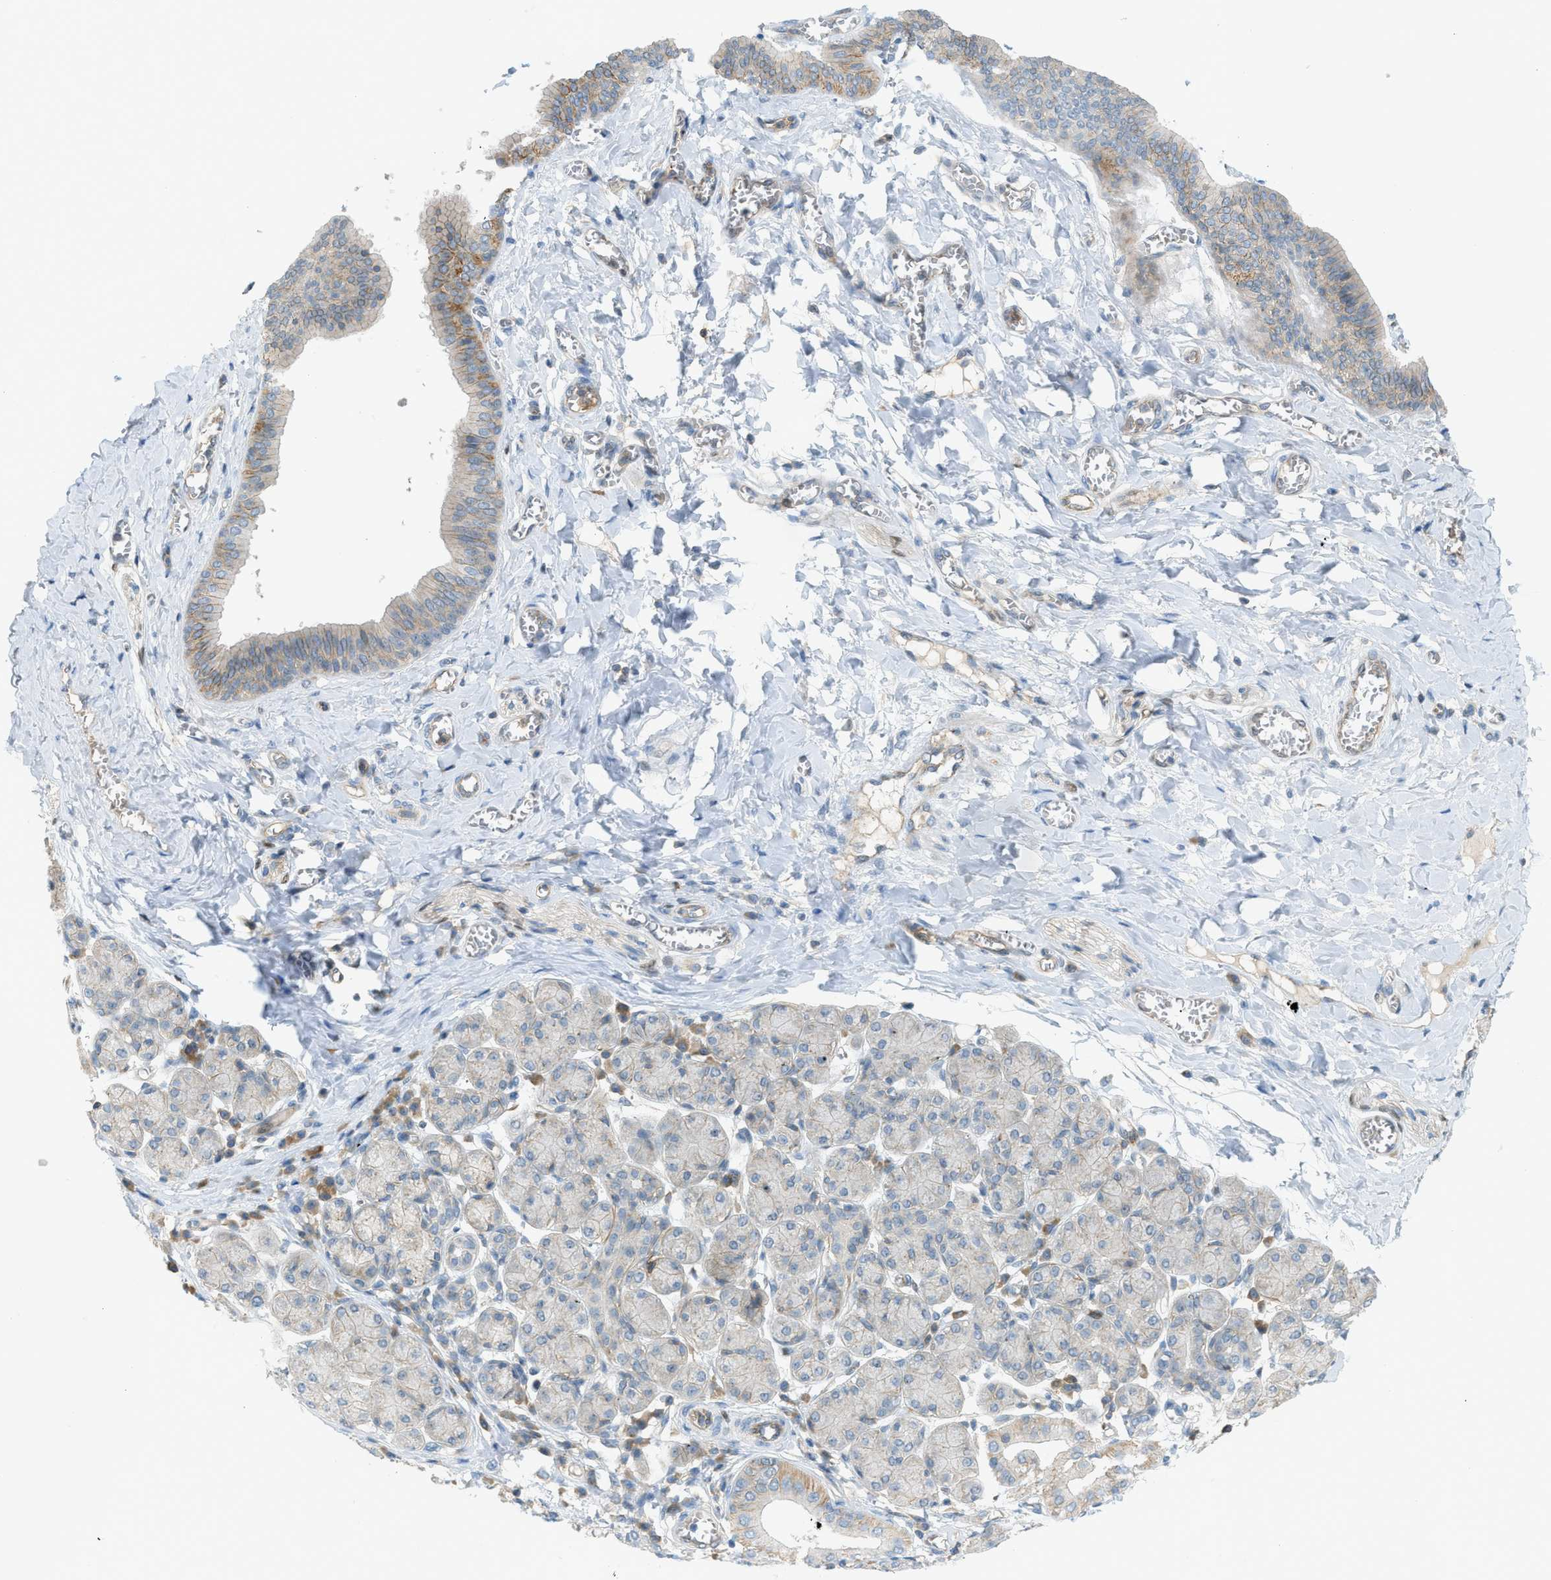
{"staining": {"intensity": "weak", "quantity": "25%-75%", "location": "cytoplasmic/membranous"}, "tissue": "salivary gland", "cell_type": "Glandular cells", "image_type": "normal", "snomed": [{"axis": "morphology", "description": "Normal tissue, NOS"}, {"axis": "morphology", "description": "Inflammation, NOS"}, {"axis": "topography", "description": "Lymph node"}, {"axis": "topography", "description": "Salivary gland"}], "caption": "Benign salivary gland reveals weak cytoplasmic/membranous positivity in about 25%-75% of glandular cells The staining was performed using DAB, with brown indicating positive protein expression. Nuclei are stained blue with hematoxylin..", "gene": "GRK6", "patient": {"sex": "male", "age": 3}}